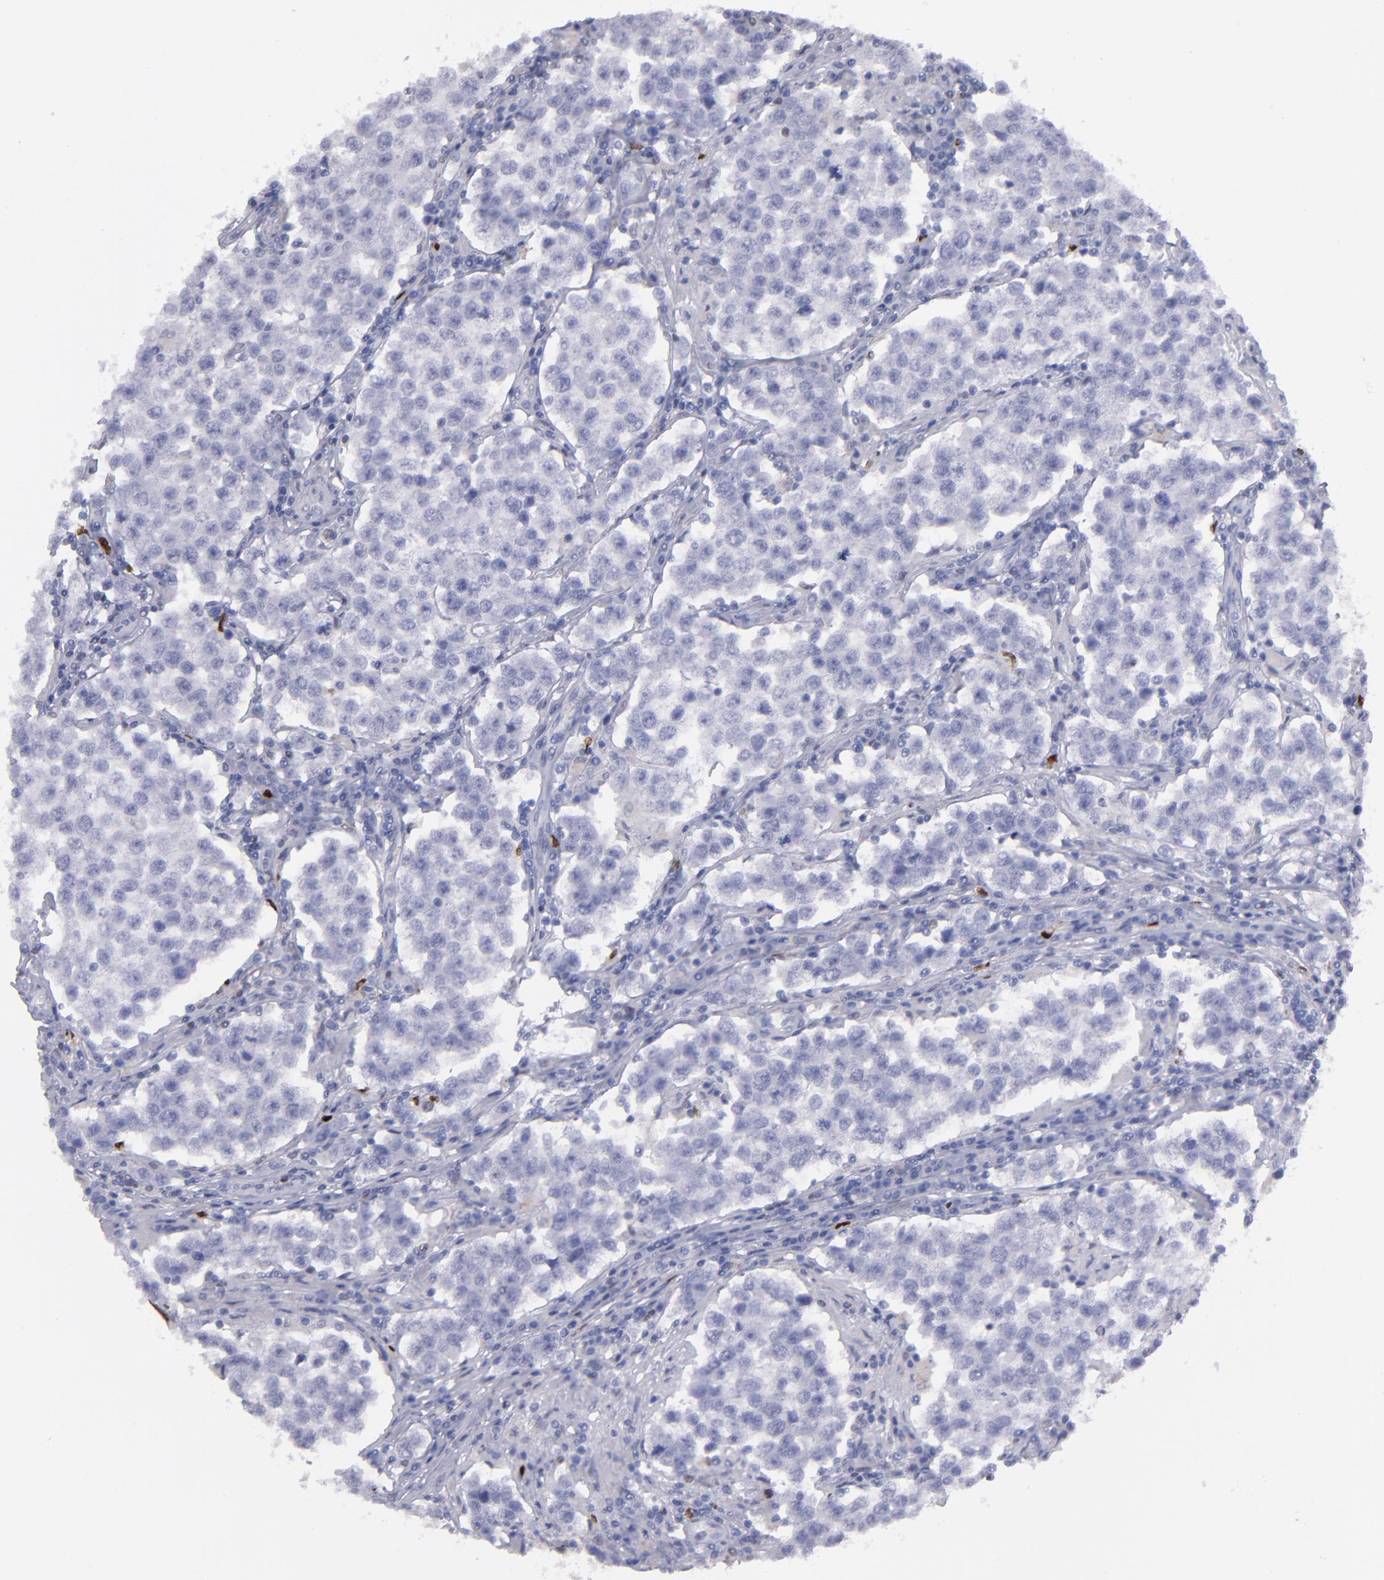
{"staining": {"intensity": "negative", "quantity": "none", "location": "none"}, "tissue": "testis cancer", "cell_type": "Tumor cells", "image_type": "cancer", "snomed": [{"axis": "morphology", "description": "Seminoma, NOS"}, {"axis": "topography", "description": "Testis"}], "caption": "Photomicrograph shows no protein expression in tumor cells of testis cancer (seminoma) tissue.", "gene": "IRF8", "patient": {"sex": "male", "age": 36}}